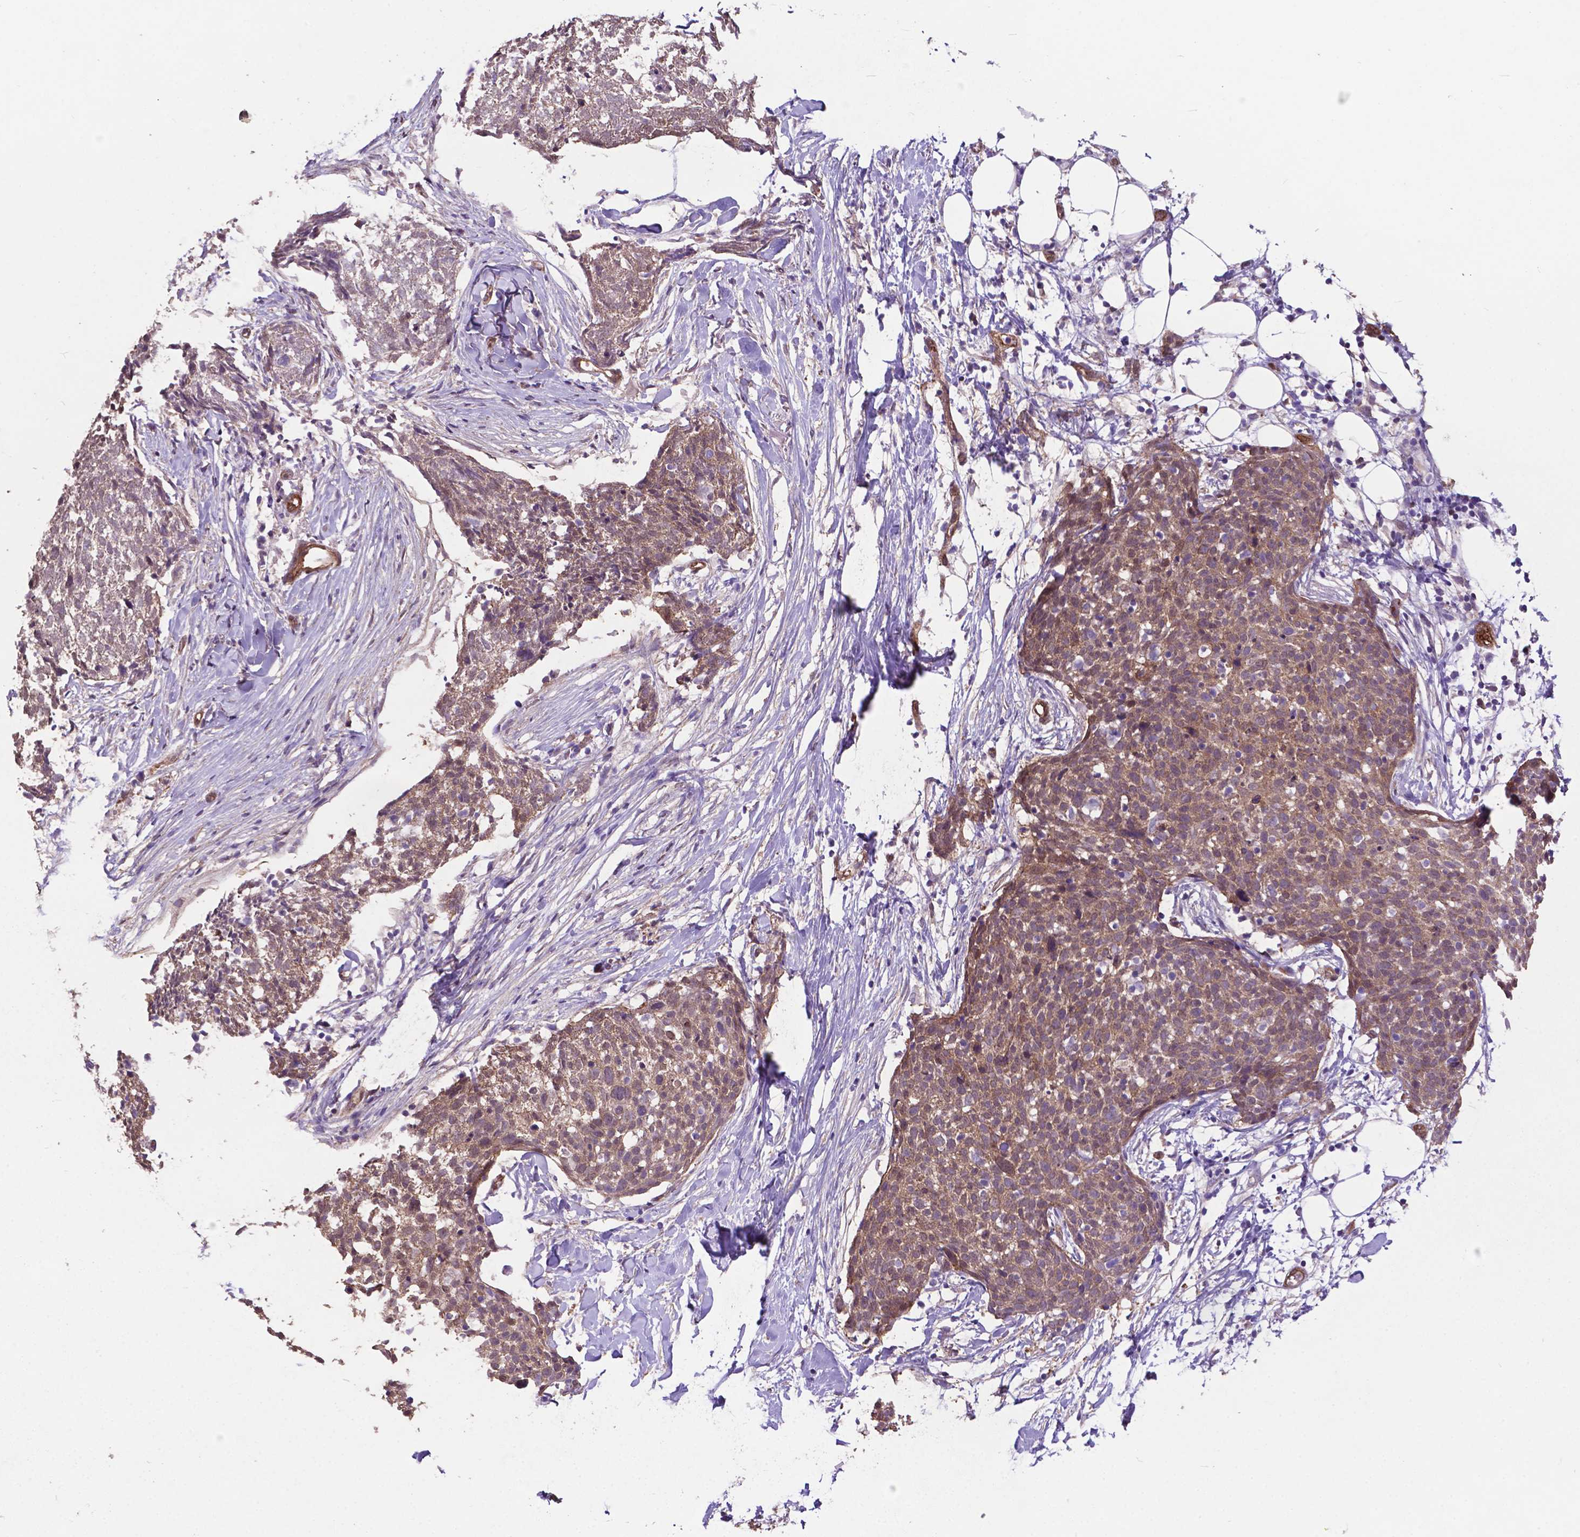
{"staining": {"intensity": "moderate", "quantity": "25%-75%", "location": "cytoplasmic/membranous"}, "tissue": "skin cancer", "cell_type": "Tumor cells", "image_type": "cancer", "snomed": [{"axis": "morphology", "description": "Squamous cell carcinoma, NOS"}, {"axis": "topography", "description": "Skin"}, {"axis": "topography", "description": "Vulva"}], "caption": "Approximately 25%-75% of tumor cells in human squamous cell carcinoma (skin) display moderate cytoplasmic/membranous protein expression as visualized by brown immunohistochemical staining.", "gene": "PDLIM1", "patient": {"sex": "female", "age": 75}}